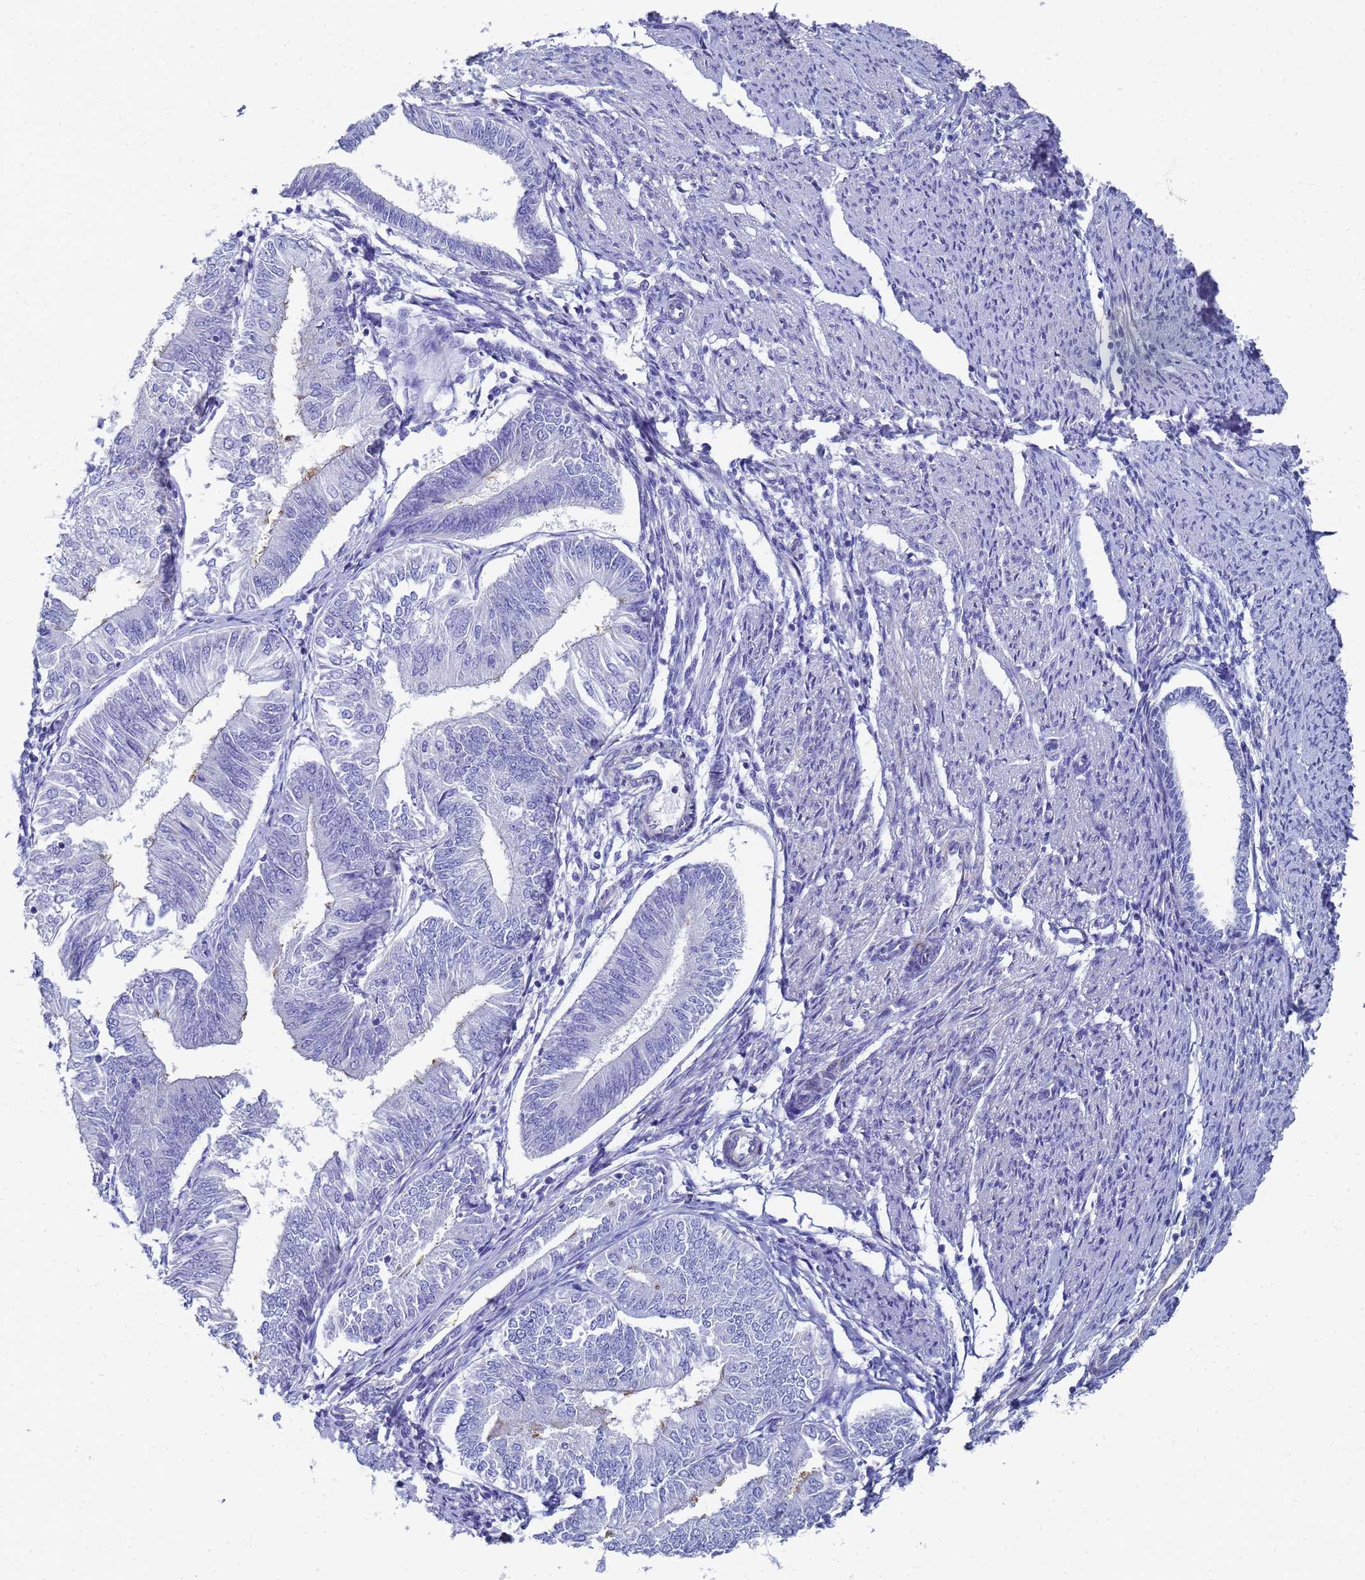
{"staining": {"intensity": "negative", "quantity": "none", "location": "none"}, "tissue": "endometrial cancer", "cell_type": "Tumor cells", "image_type": "cancer", "snomed": [{"axis": "morphology", "description": "Adenocarcinoma, NOS"}, {"axis": "topography", "description": "Endometrium"}], "caption": "A high-resolution image shows immunohistochemistry (IHC) staining of endometrial cancer (adenocarcinoma), which exhibits no significant expression in tumor cells. (DAB immunohistochemistry visualized using brightfield microscopy, high magnification).", "gene": "TUBB1", "patient": {"sex": "female", "age": 58}}